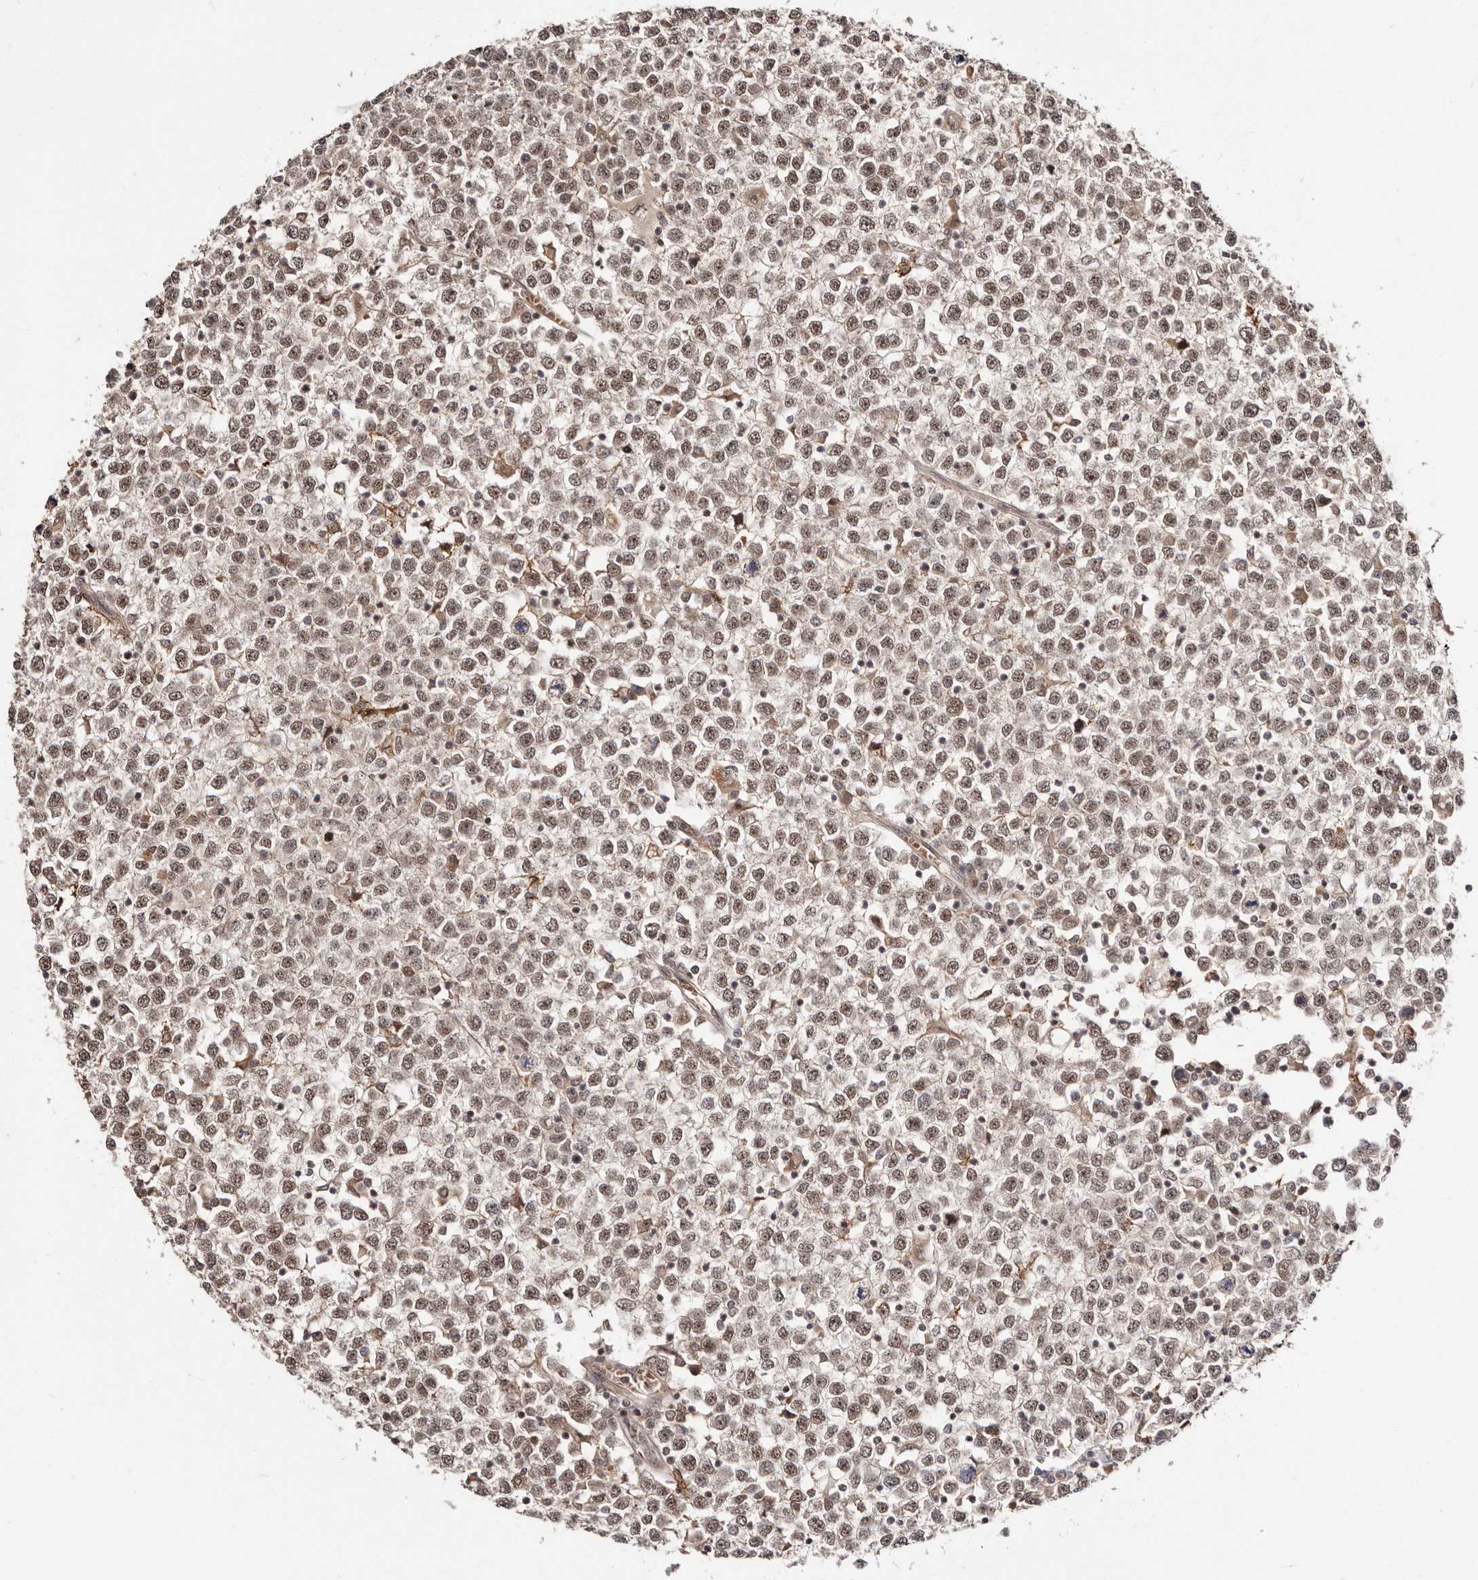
{"staining": {"intensity": "moderate", "quantity": ">75%", "location": "nuclear"}, "tissue": "testis cancer", "cell_type": "Tumor cells", "image_type": "cancer", "snomed": [{"axis": "morphology", "description": "Seminoma, NOS"}, {"axis": "topography", "description": "Testis"}], "caption": "This micrograph displays IHC staining of human testis cancer, with medium moderate nuclear expression in approximately >75% of tumor cells.", "gene": "MED8", "patient": {"sex": "male", "age": 65}}